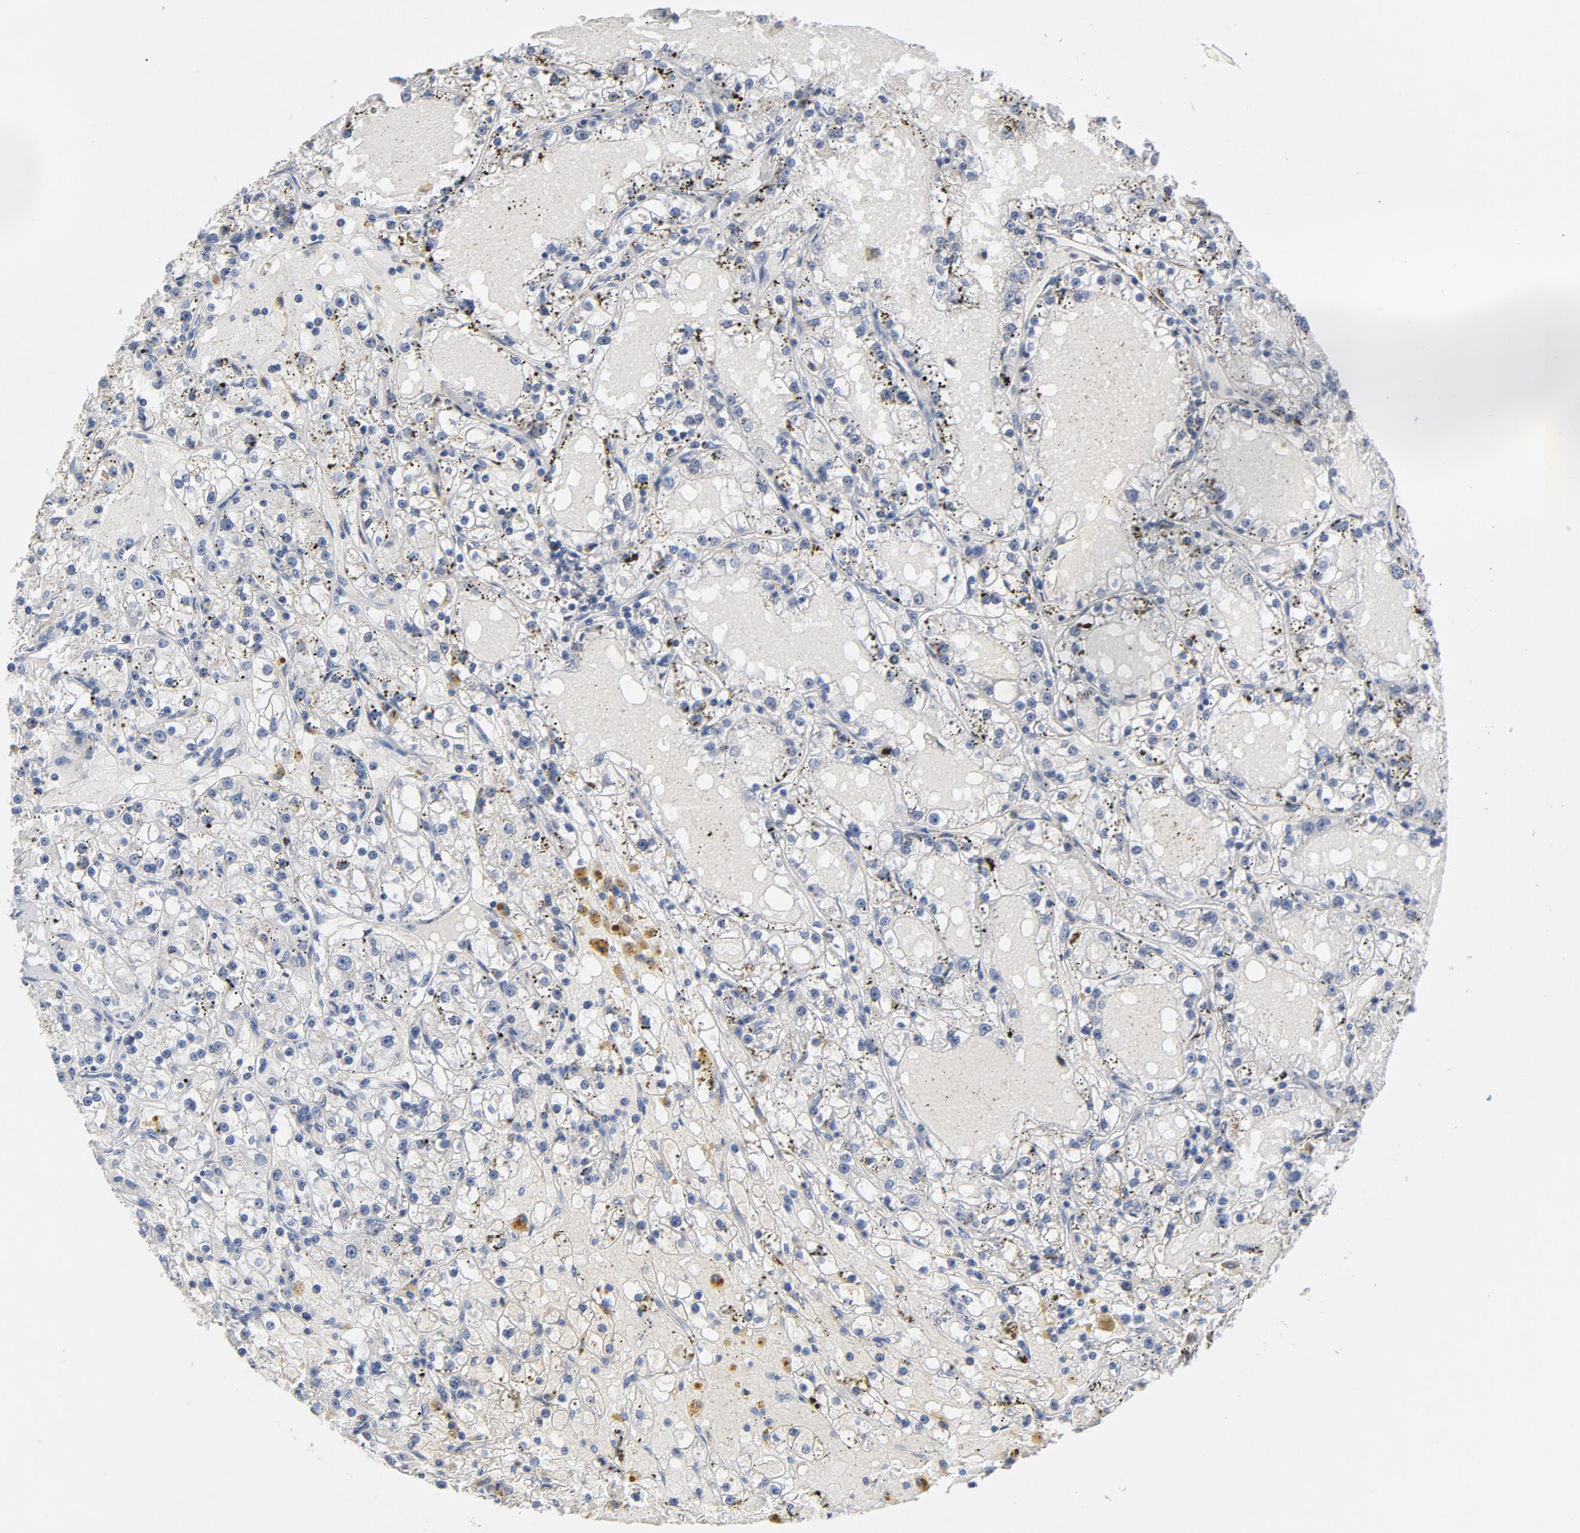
{"staining": {"intensity": "negative", "quantity": "none", "location": "none"}, "tissue": "renal cancer", "cell_type": "Tumor cells", "image_type": "cancer", "snomed": [{"axis": "morphology", "description": "Adenocarcinoma, NOS"}, {"axis": "topography", "description": "Kidney"}], "caption": "Adenocarcinoma (renal) stained for a protein using immunohistochemistry (IHC) reveals no positivity tumor cells.", "gene": "BIRC5", "patient": {"sex": "male", "age": 56}}